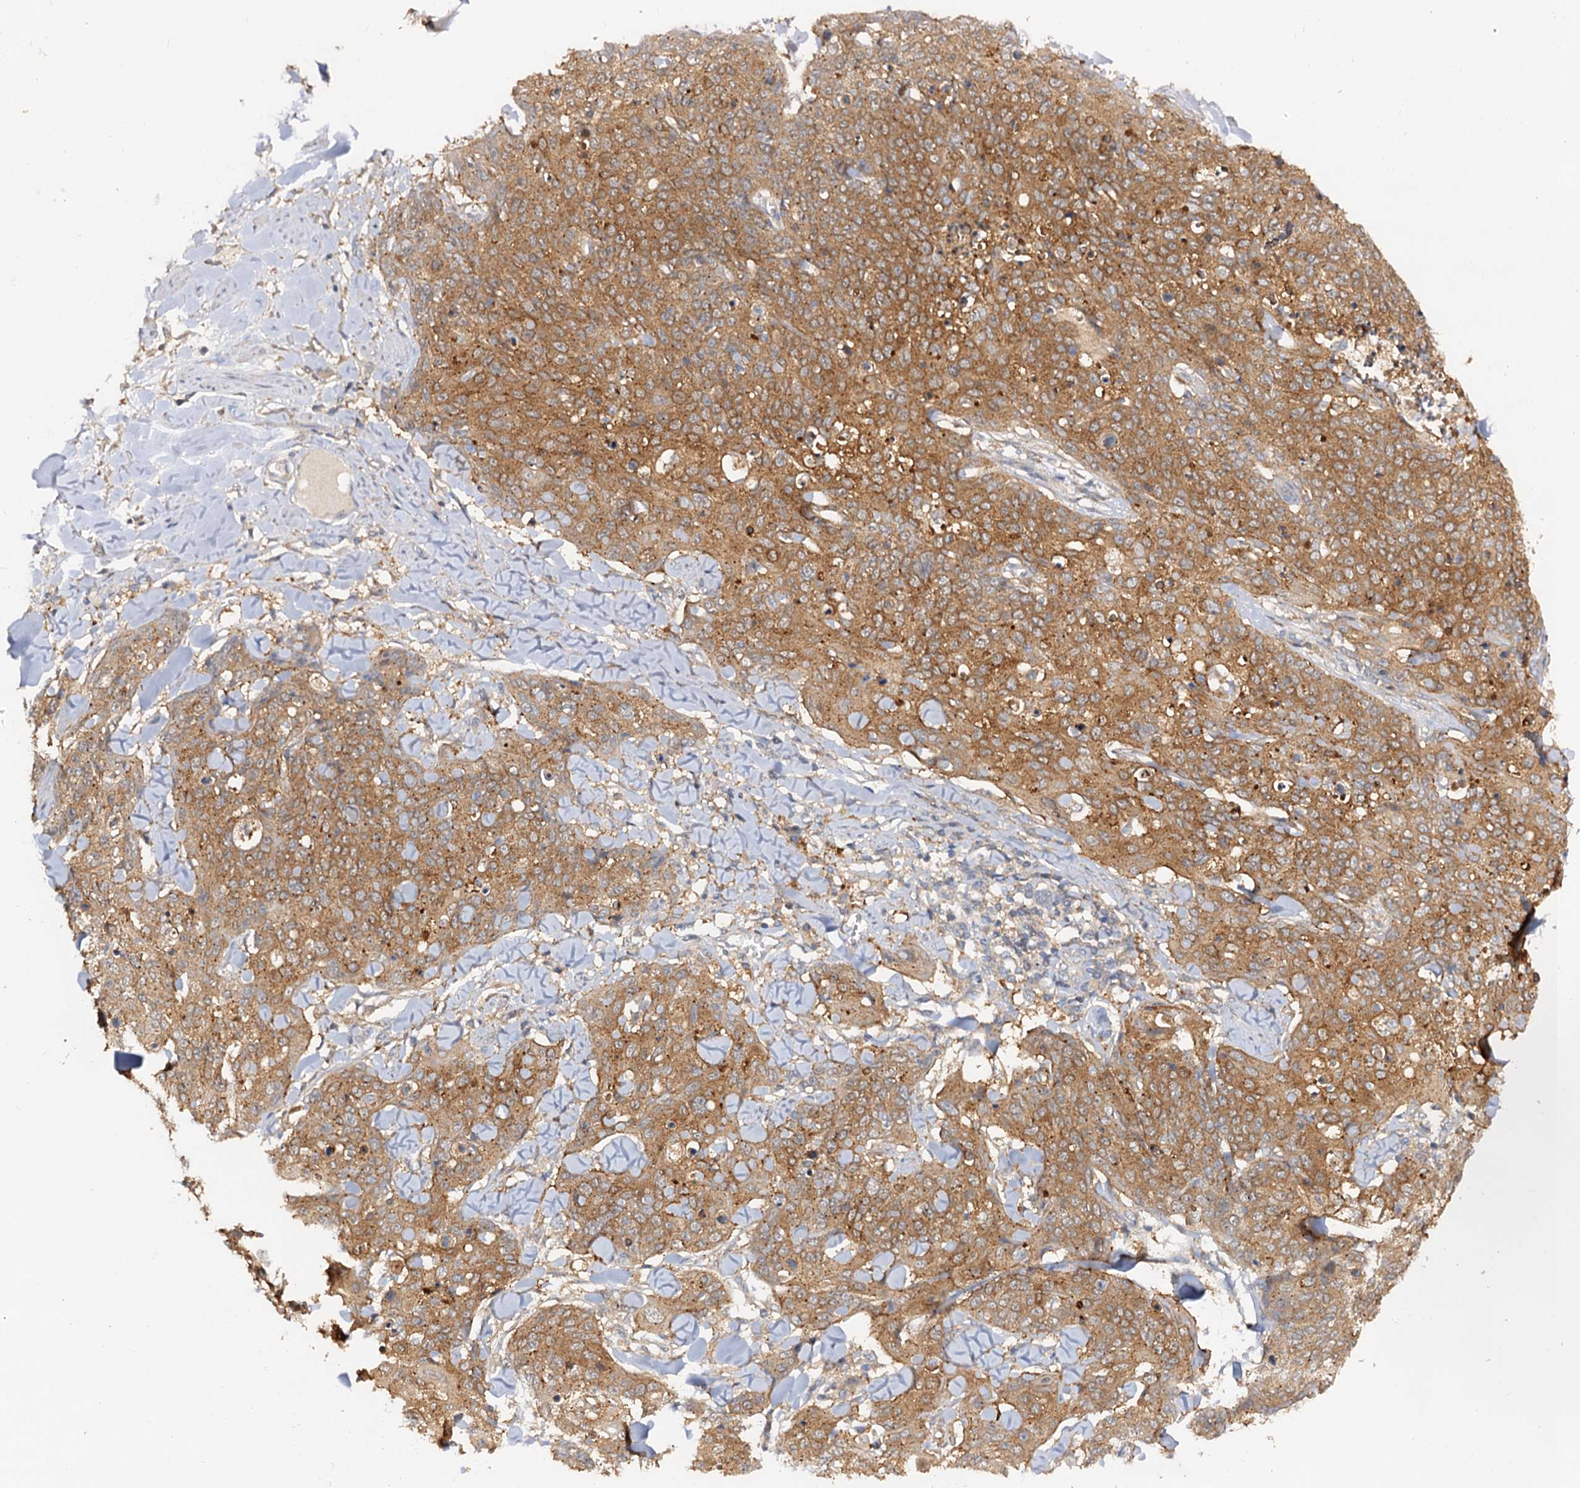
{"staining": {"intensity": "moderate", "quantity": ">75%", "location": "cytoplasmic/membranous"}, "tissue": "skin cancer", "cell_type": "Tumor cells", "image_type": "cancer", "snomed": [{"axis": "morphology", "description": "Squamous cell carcinoma, NOS"}, {"axis": "topography", "description": "Skin"}, {"axis": "topography", "description": "Vulva"}], "caption": "The image displays staining of skin squamous cell carcinoma, revealing moderate cytoplasmic/membranous protein positivity (brown color) within tumor cells. The protein of interest is shown in brown color, while the nuclei are stained blue.", "gene": "TOLLIP", "patient": {"sex": "female", "age": 85}}